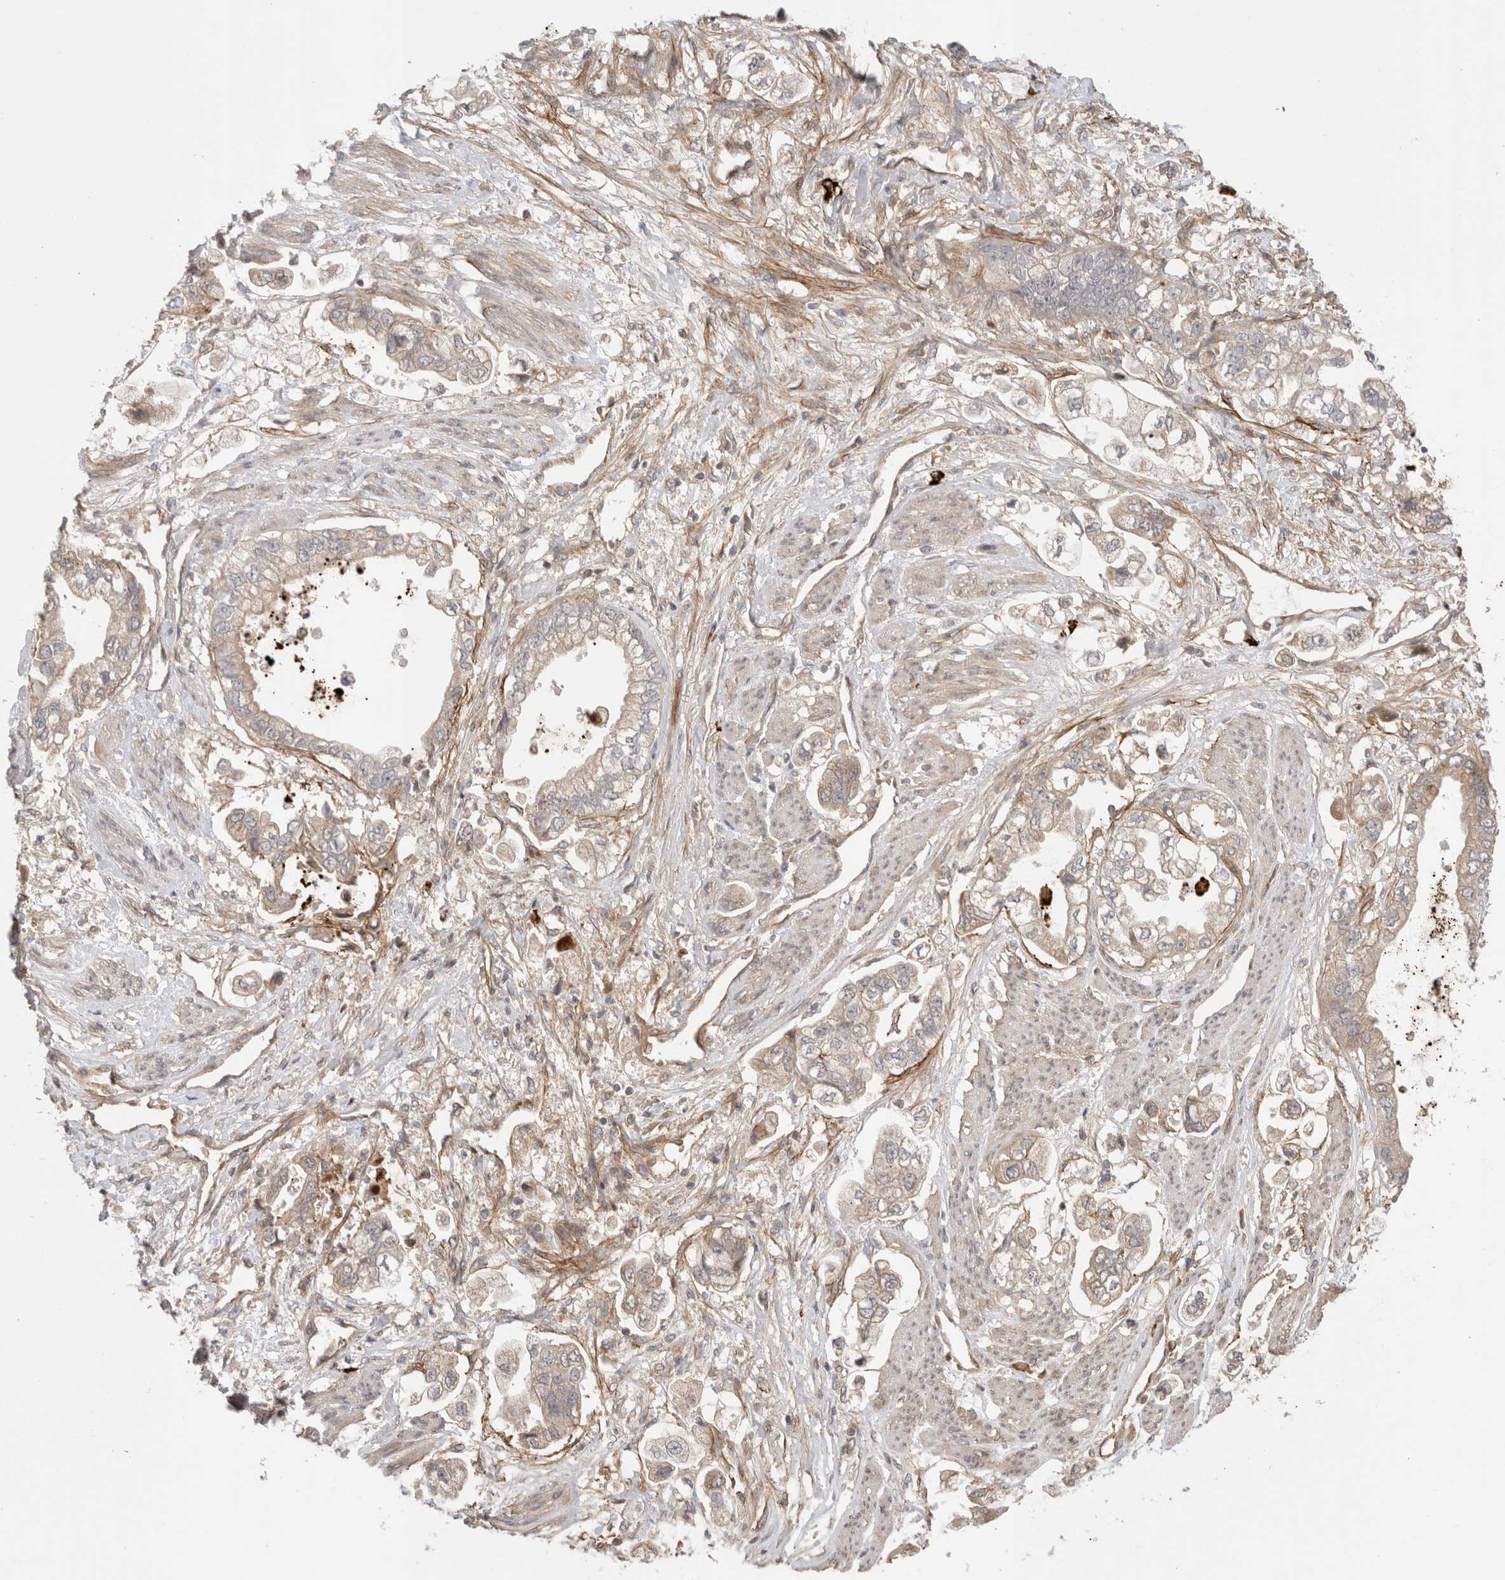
{"staining": {"intensity": "weak", "quantity": "<25%", "location": "cytoplasmic/membranous"}, "tissue": "stomach cancer", "cell_type": "Tumor cells", "image_type": "cancer", "snomed": [{"axis": "morphology", "description": "Adenocarcinoma, NOS"}, {"axis": "topography", "description": "Stomach"}], "caption": "Tumor cells are negative for brown protein staining in stomach adenocarcinoma.", "gene": "HSPG2", "patient": {"sex": "male", "age": 62}}